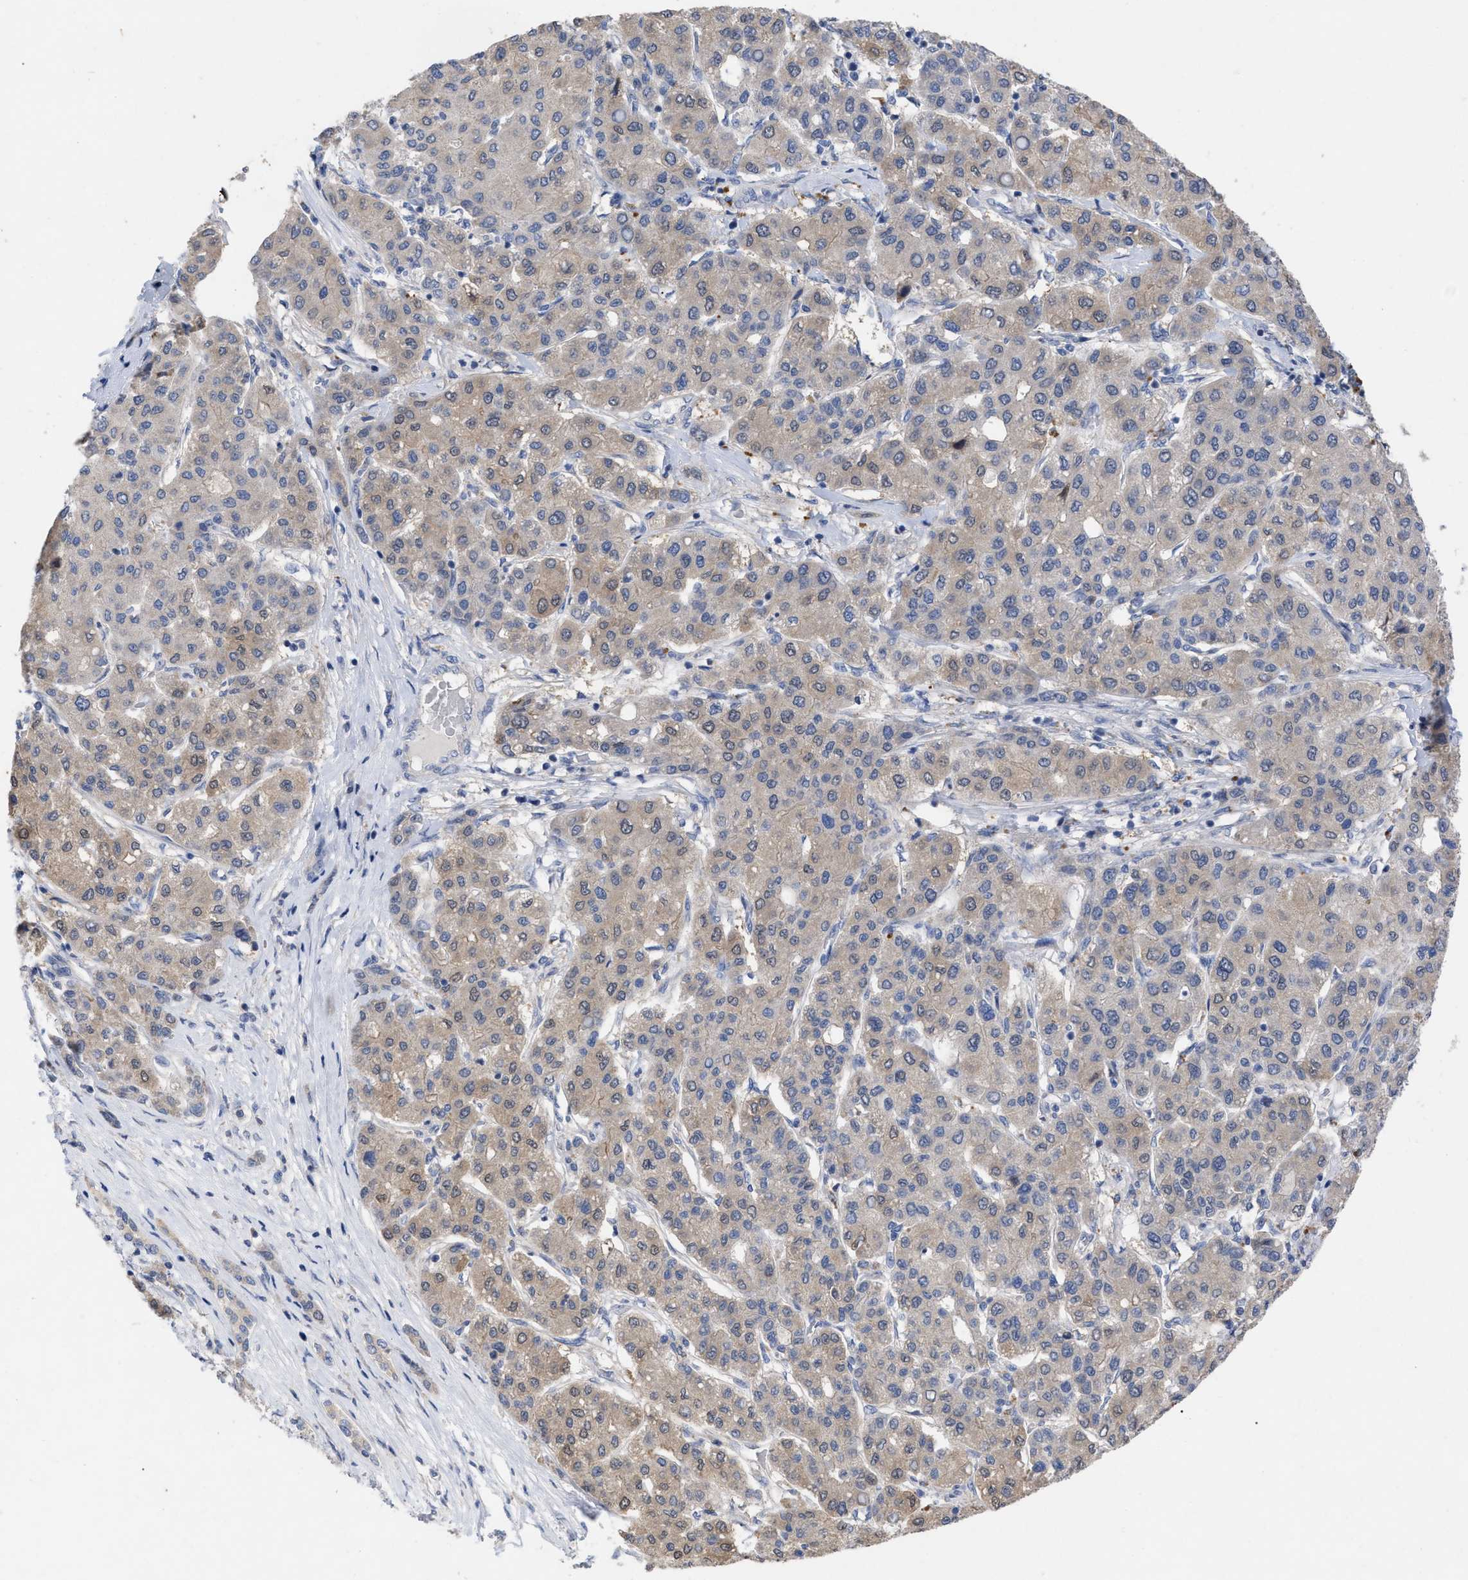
{"staining": {"intensity": "weak", "quantity": ">75%", "location": "cytoplasmic/membranous"}, "tissue": "liver cancer", "cell_type": "Tumor cells", "image_type": "cancer", "snomed": [{"axis": "morphology", "description": "Carcinoma, Hepatocellular, NOS"}, {"axis": "topography", "description": "Liver"}], "caption": "This histopathology image shows IHC staining of human hepatocellular carcinoma (liver), with low weak cytoplasmic/membranous expression in approximately >75% of tumor cells.", "gene": "VIP", "patient": {"sex": "male", "age": 65}}